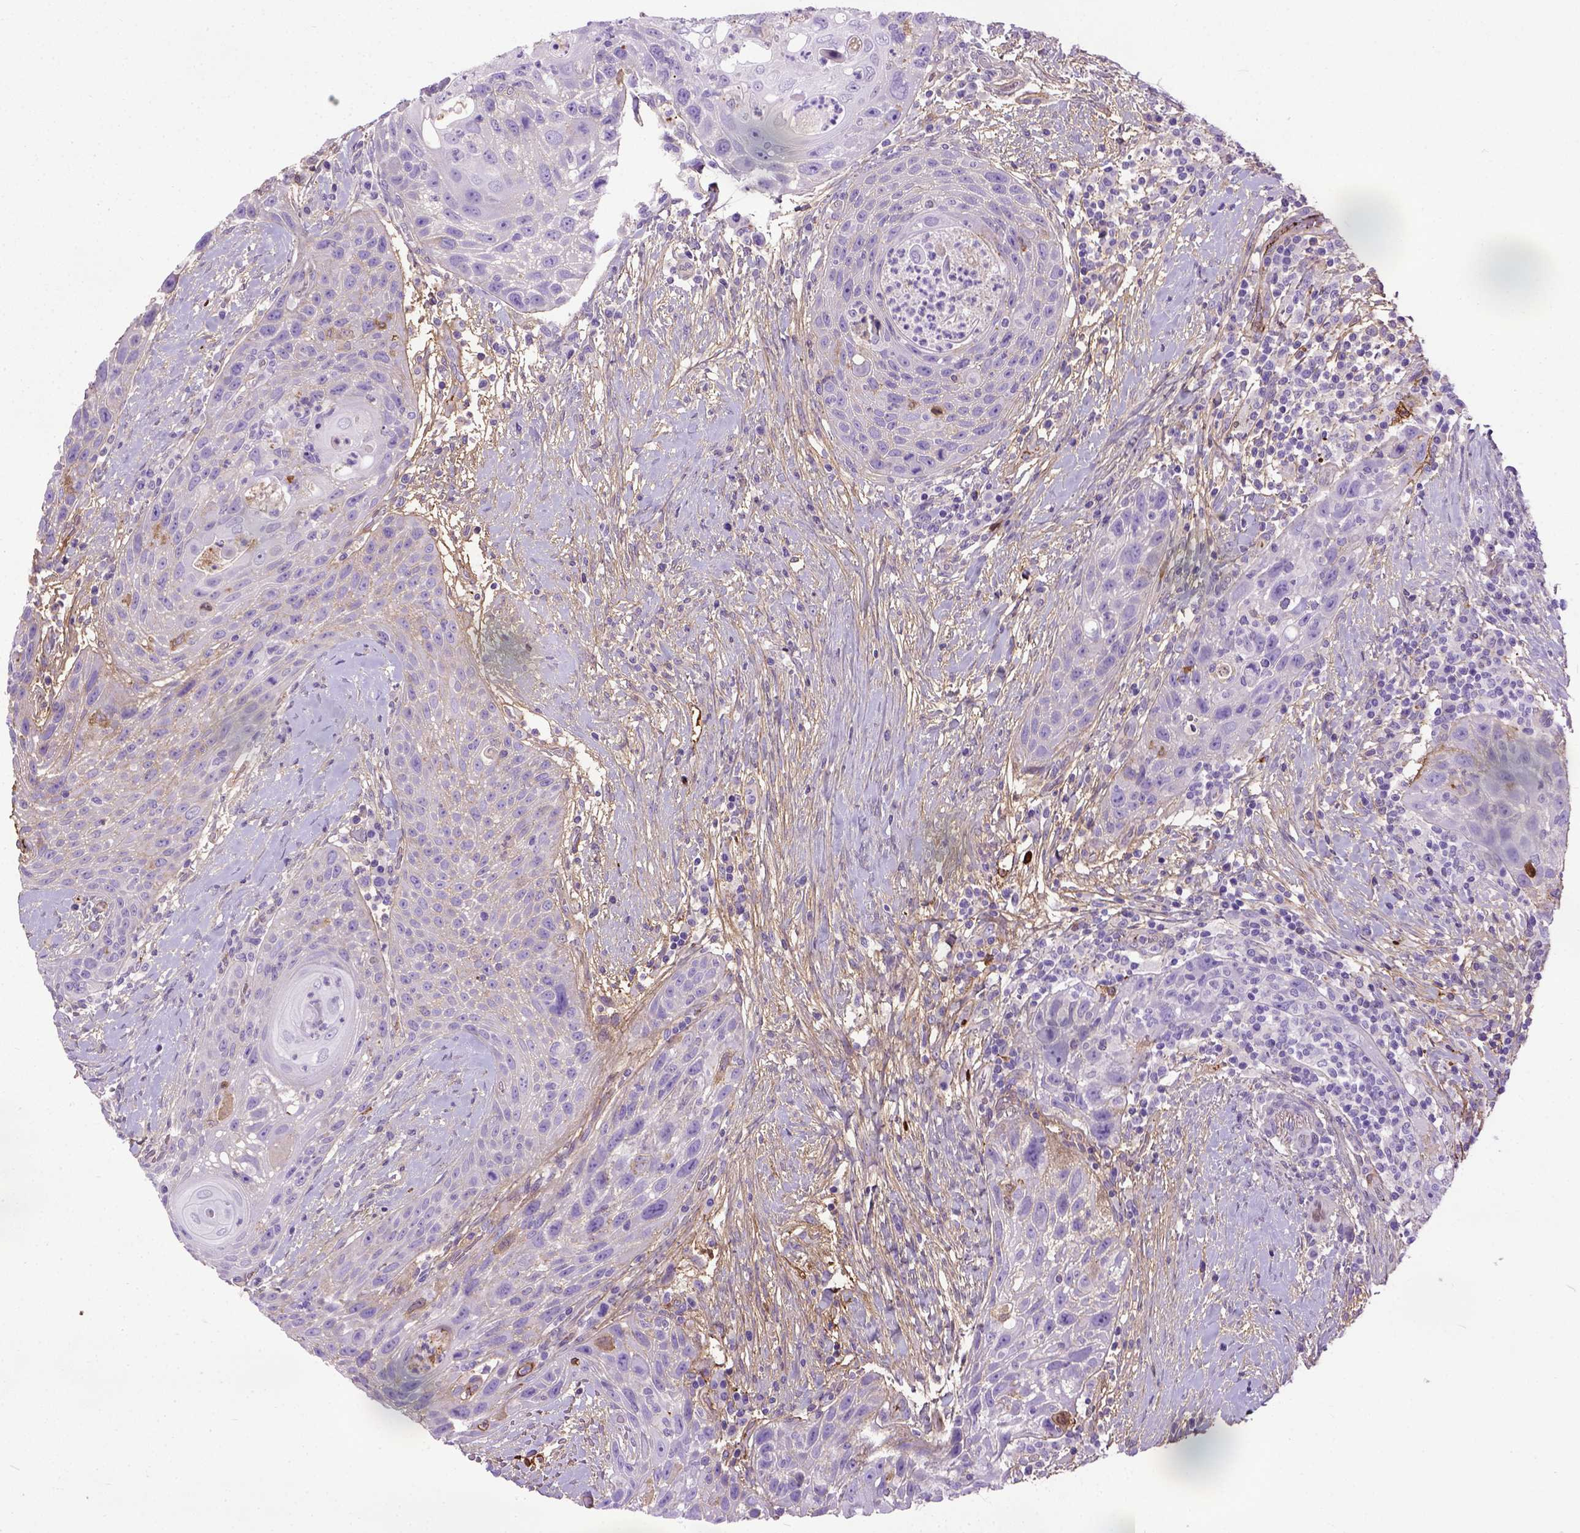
{"staining": {"intensity": "negative", "quantity": "none", "location": "none"}, "tissue": "head and neck cancer", "cell_type": "Tumor cells", "image_type": "cancer", "snomed": [{"axis": "morphology", "description": "Squamous cell carcinoma, NOS"}, {"axis": "topography", "description": "Head-Neck"}], "caption": "This is a image of IHC staining of squamous cell carcinoma (head and neck), which shows no expression in tumor cells. The staining was performed using DAB to visualize the protein expression in brown, while the nuclei were stained in blue with hematoxylin (Magnification: 20x).", "gene": "ADAMTS8", "patient": {"sex": "male", "age": 69}}